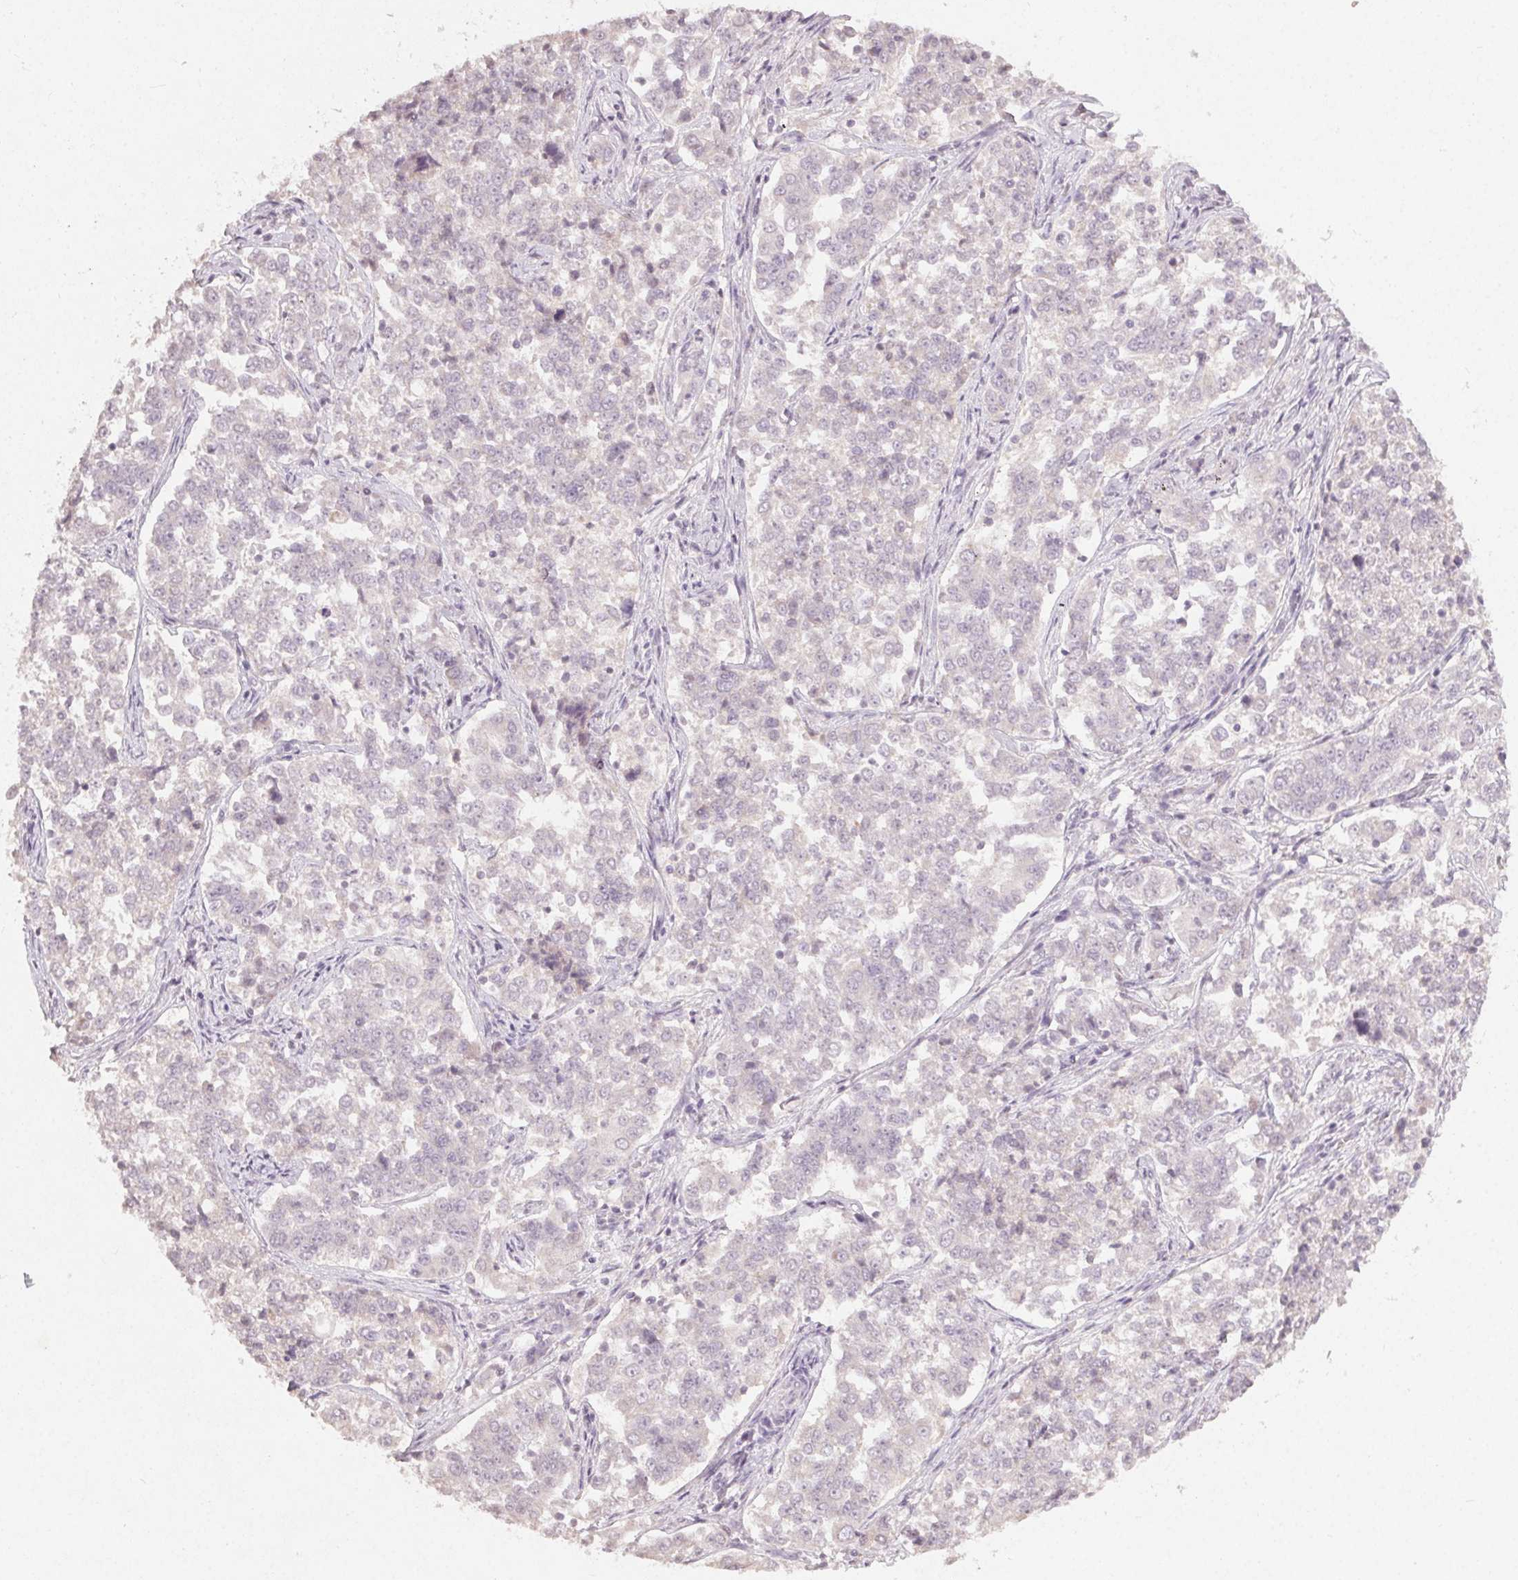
{"staining": {"intensity": "negative", "quantity": "none", "location": "none"}, "tissue": "endometrial cancer", "cell_type": "Tumor cells", "image_type": "cancer", "snomed": [{"axis": "morphology", "description": "Adenocarcinoma, NOS"}, {"axis": "topography", "description": "Endometrium"}], "caption": "The histopathology image displays no significant positivity in tumor cells of adenocarcinoma (endometrial).", "gene": "KLRC3", "patient": {"sex": "female", "age": 43}}